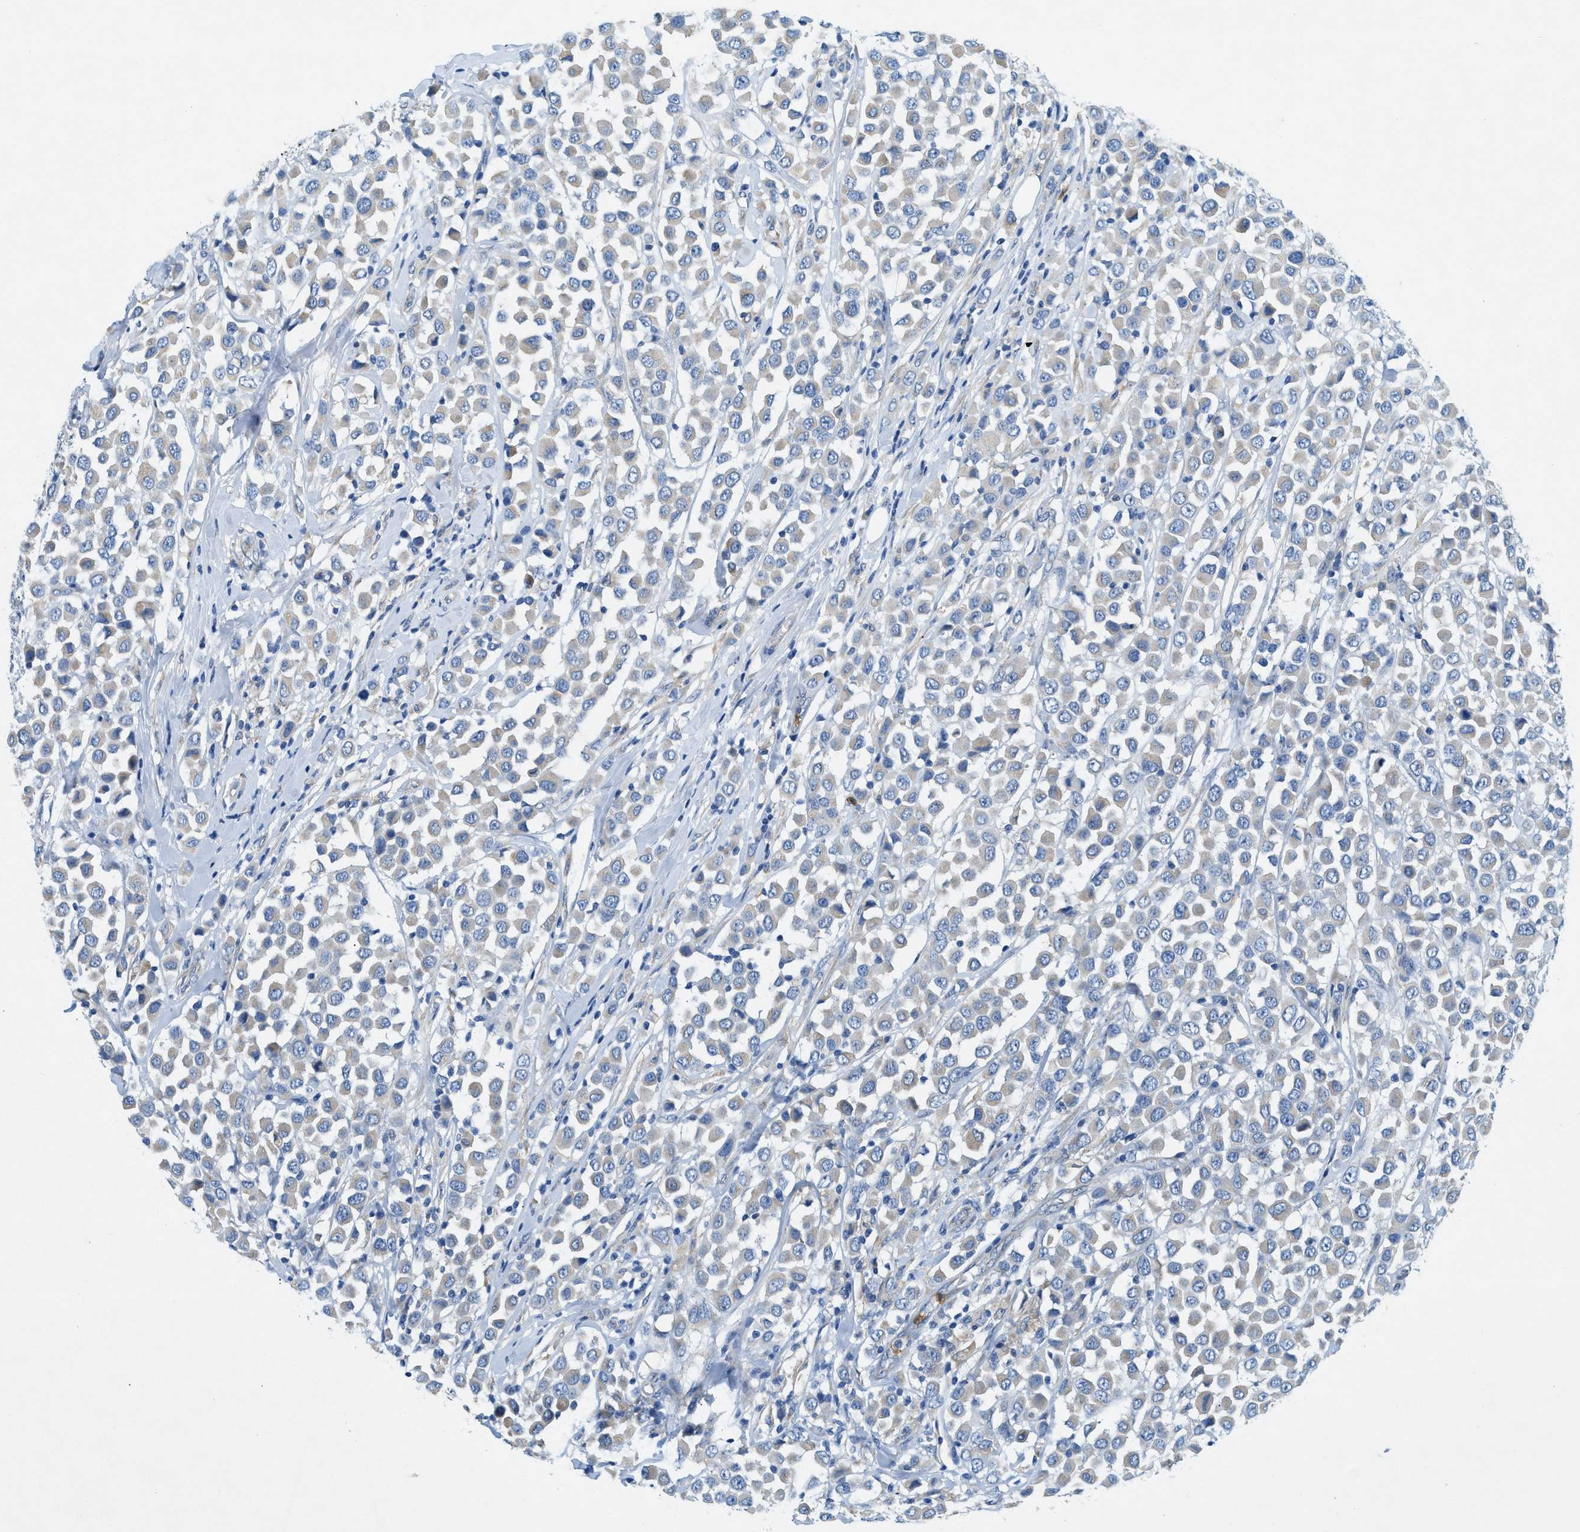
{"staining": {"intensity": "negative", "quantity": "none", "location": "none"}, "tissue": "breast cancer", "cell_type": "Tumor cells", "image_type": "cancer", "snomed": [{"axis": "morphology", "description": "Duct carcinoma"}, {"axis": "topography", "description": "Breast"}], "caption": "The photomicrograph reveals no significant staining in tumor cells of breast cancer.", "gene": "ZDHHC13", "patient": {"sex": "female", "age": 61}}